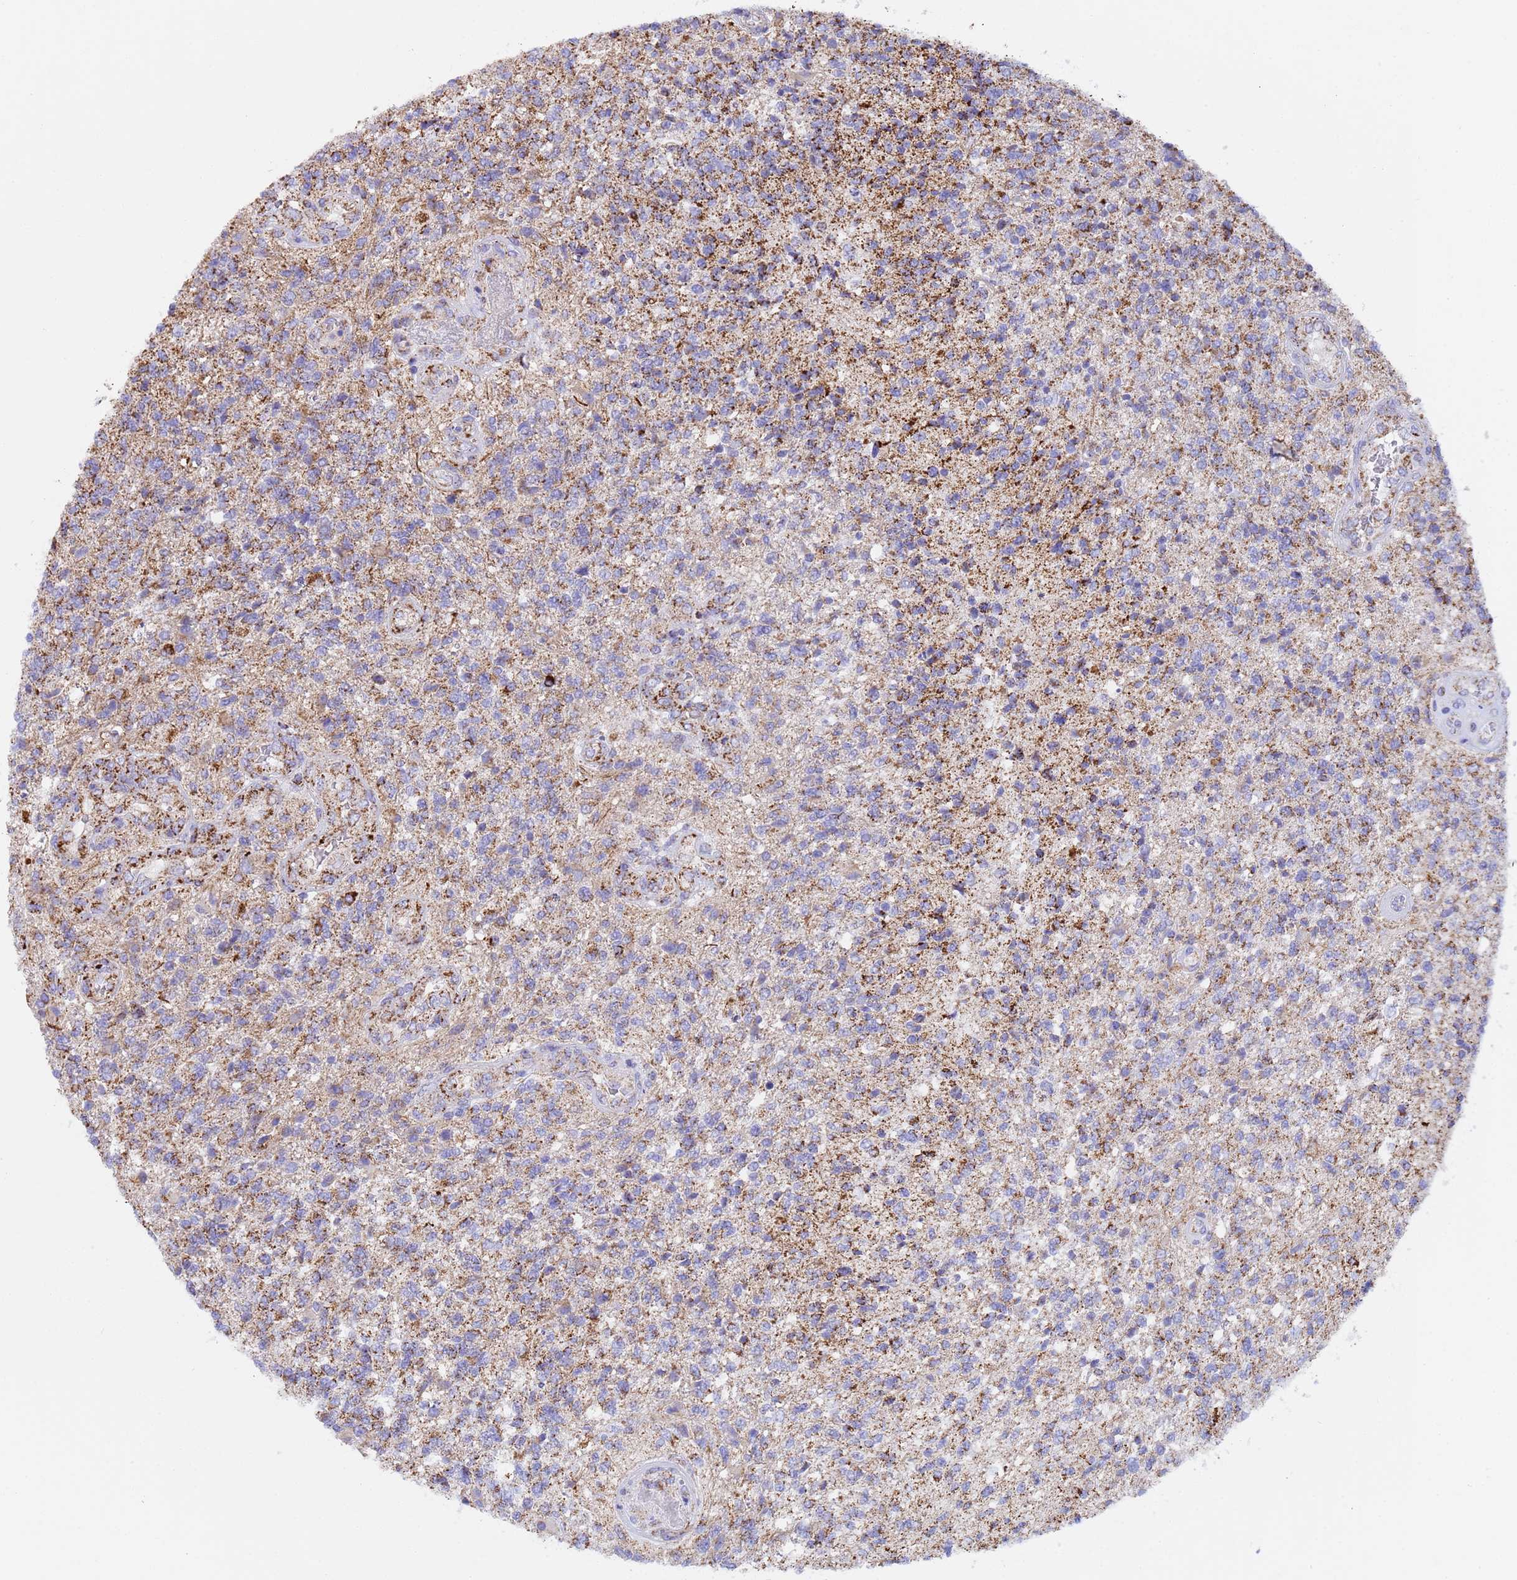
{"staining": {"intensity": "weak", "quantity": "25%-75%", "location": "cytoplasmic/membranous"}, "tissue": "glioma", "cell_type": "Tumor cells", "image_type": "cancer", "snomed": [{"axis": "morphology", "description": "Glioma, malignant, High grade"}, {"axis": "topography", "description": "Brain"}], "caption": "Glioma stained with a brown dye demonstrates weak cytoplasmic/membranous positive expression in approximately 25%-75% of tumor cells.", "gene": "TUBGCP3", "patient": {"sex": "male", "age": 56}}